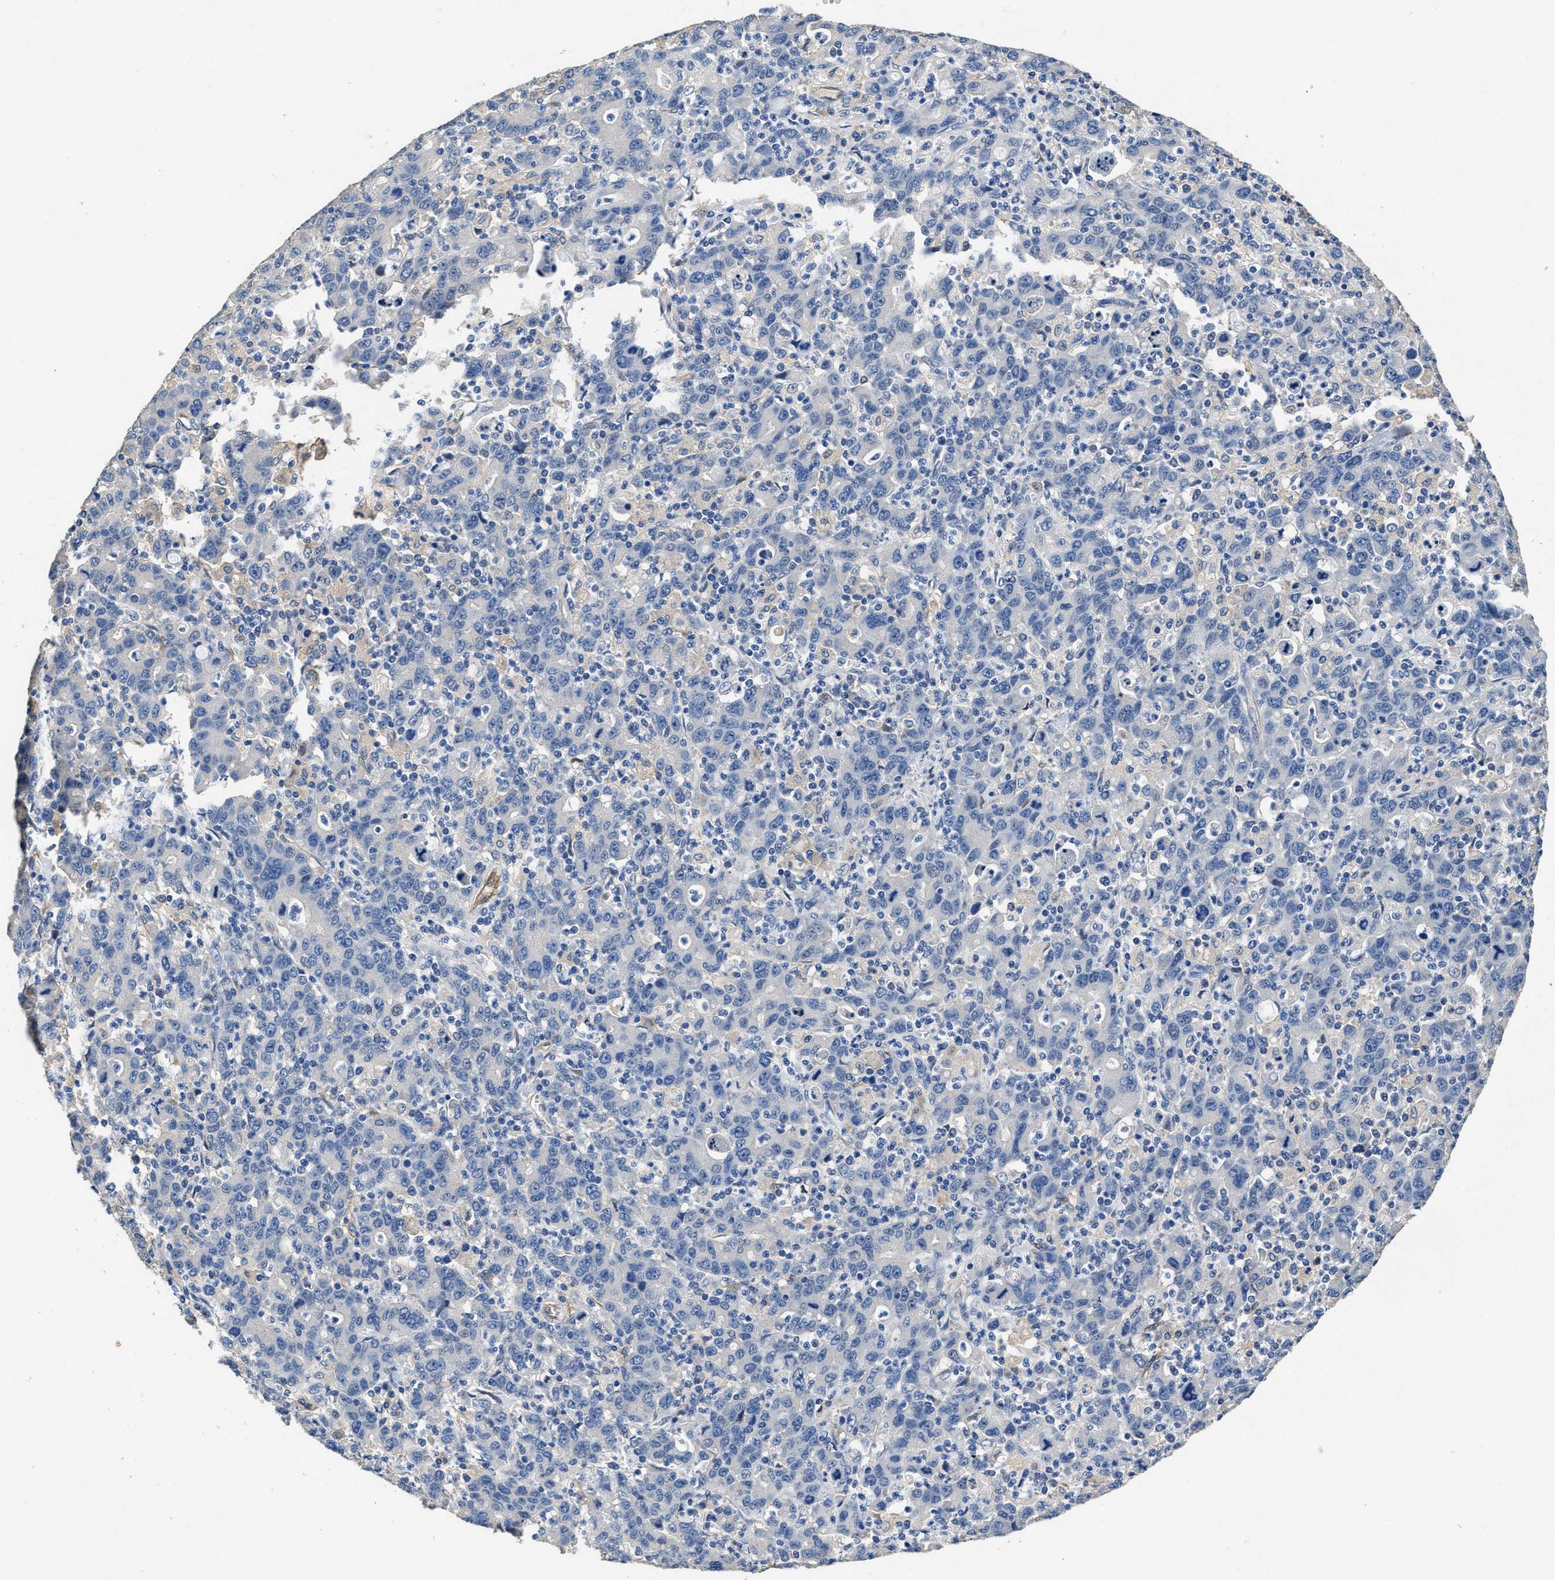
{"staining": {"intensity": "negative", "quantity": "none", "location": "none"}, "tissue": "stomach cancer", "cell_type": "Tumor cells", "image_type": "cancer", "snomed": [{"axis": "morphology", "description": "Adenocarcinoma, NOS"}, {"axis": "topography", "description": "Stomach, upper"}], "caption": "Image shows no significant protein positivity in tumor cells of adenocarcinoma (stomach).", "gene": "PEG10", "patient": {"sex": "male", "age": 69}}